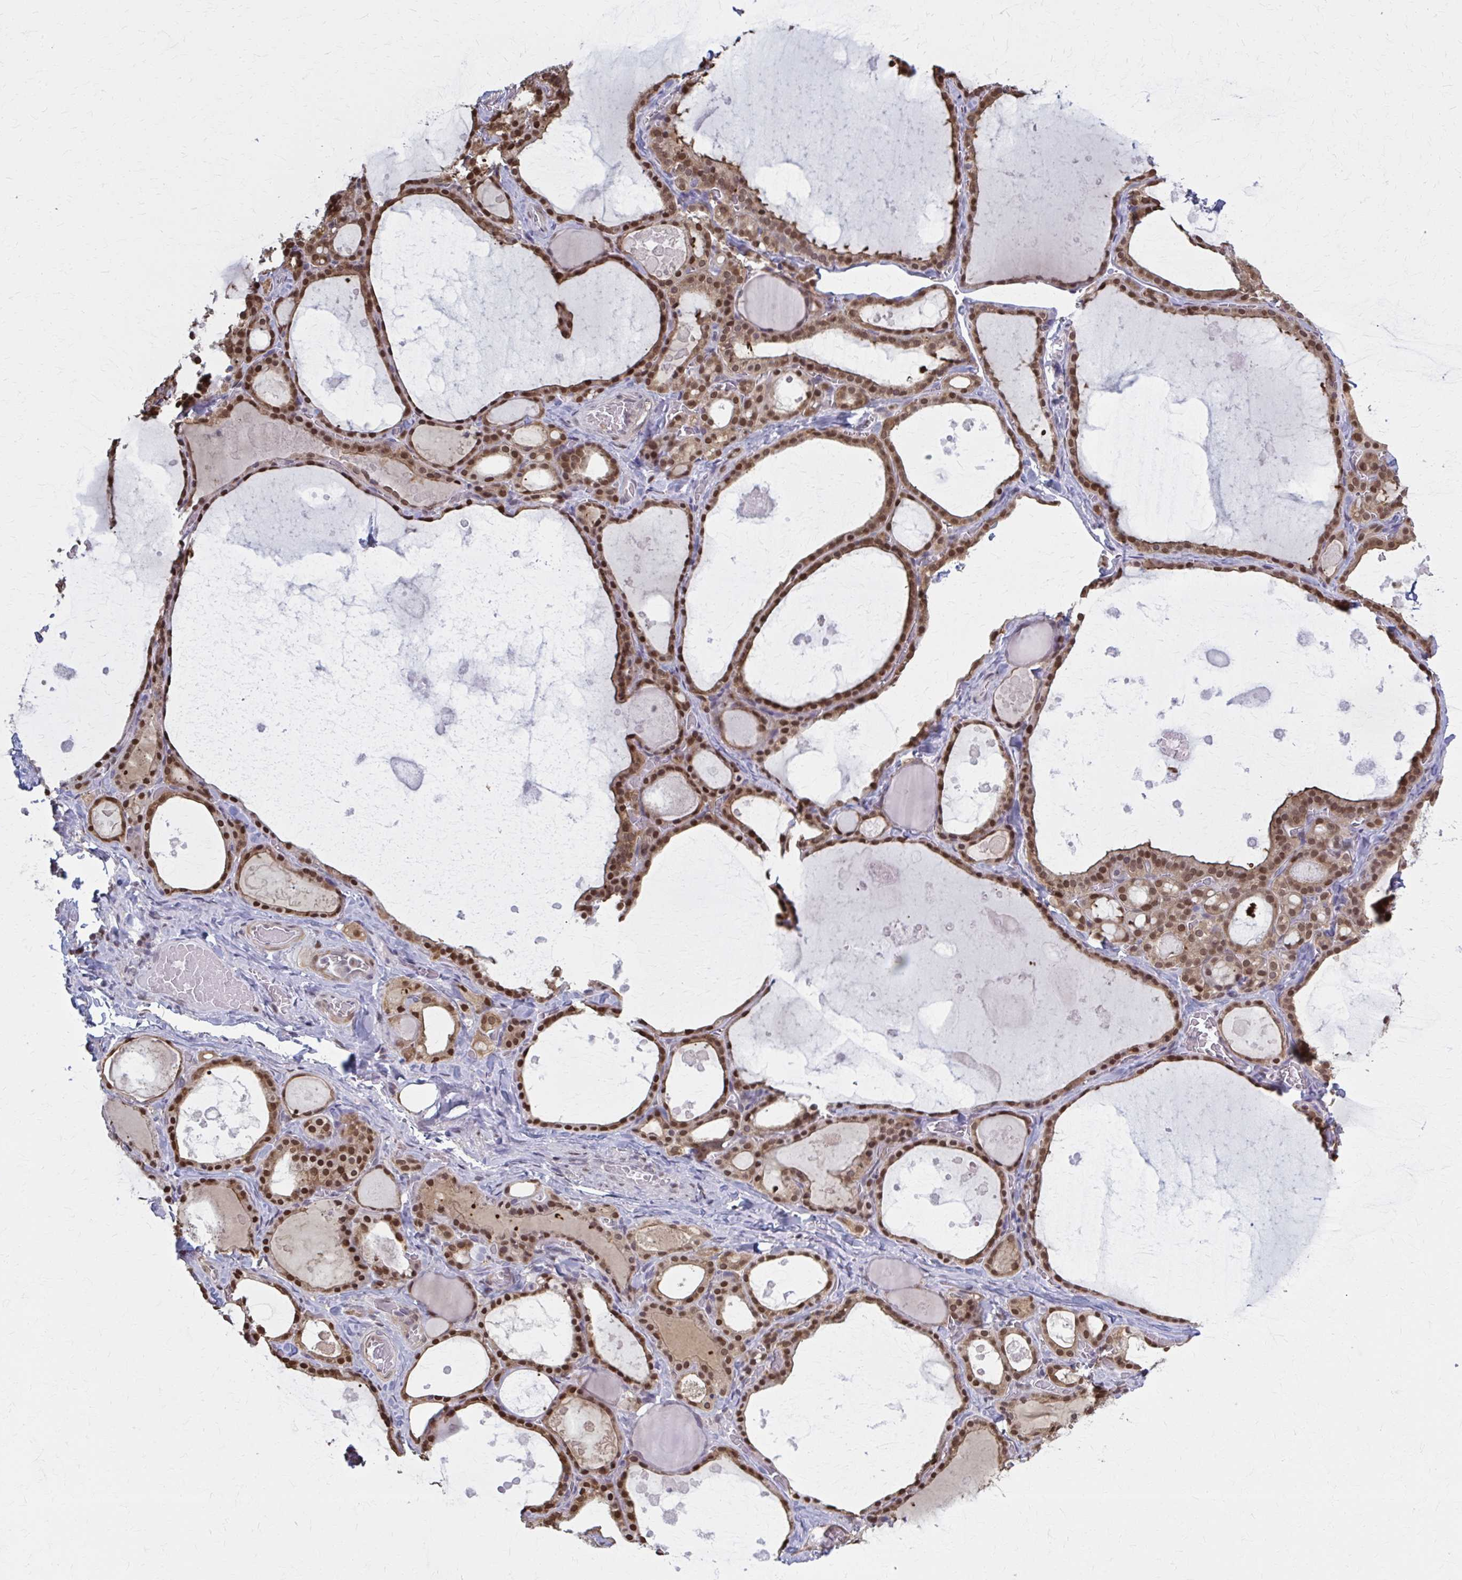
{"staining": {"intensity": "strong", "quantity": ">75%", "location": "cytoplasmic/membranous,nuclear"}, "tissue": "thyroid gland", "cell_type": "Glandular cells", "image_type": "normal", "snomed": [{"axis": "morphology", "description": "Normal tissue, NOS"}, {"axis": "topography", "description": "Thyroid gland"}], "caption": "The immunohistochemical stain shows strong cytoplasmic/membranous,nuclear staining in glandular cells of normal thyroid gland.", "gene": "MDH1", "patient": {"sex": "male", "age": 56}}